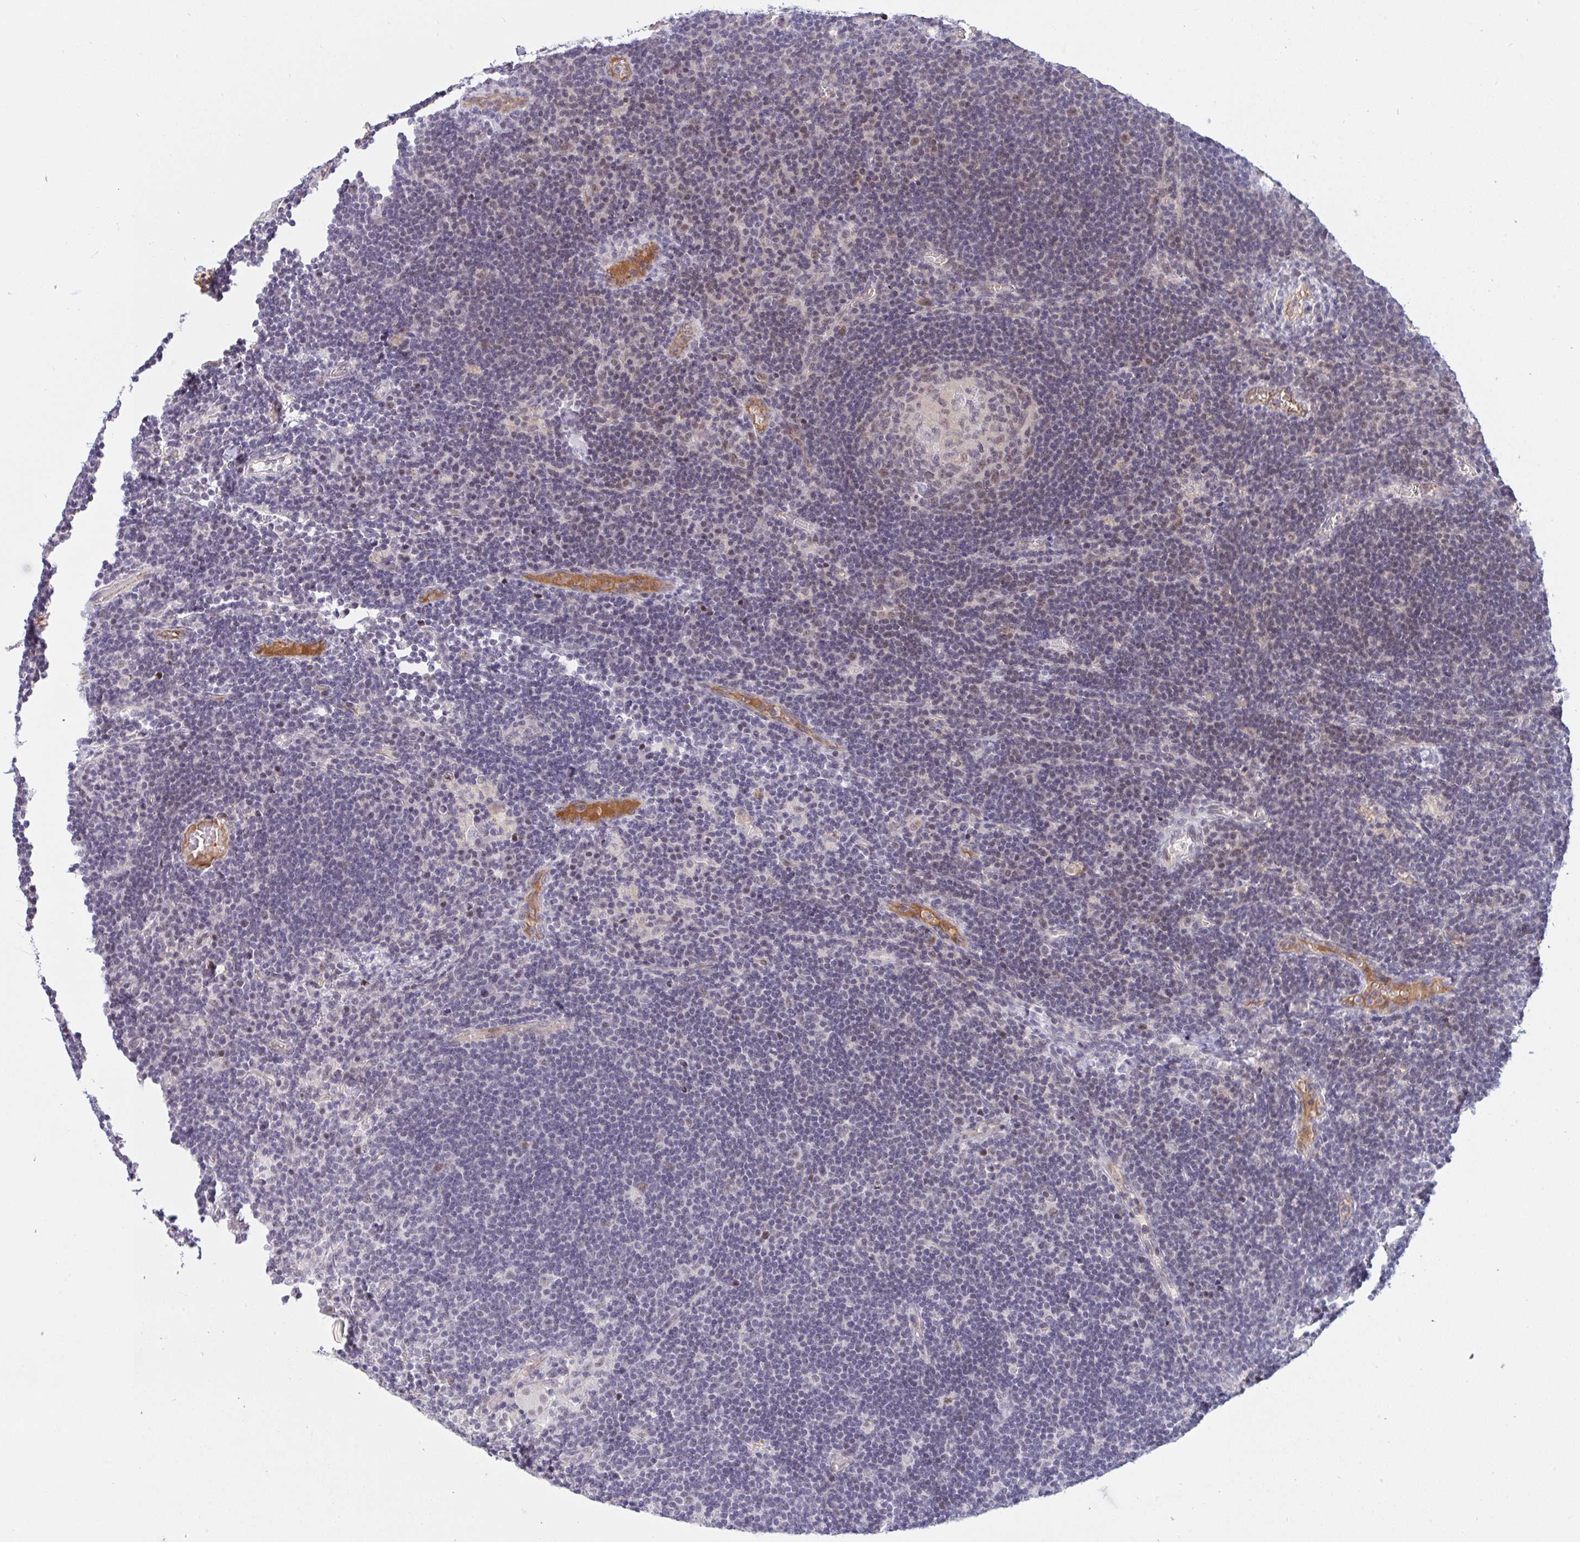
{"staining": {"intensity": "weak", "quantity": "<25%", "location": "nuclear"}, "tissue": "lymph node", "cell_type": "Germinal center cells", "image_type": "normal", "snomed": [{"axis": "morphology", "description": "Normal tissue, NOS"}, {"axis": "topography", "description": "Lymph node"}], "caption": "Immunohistochemistry (IHC) of benign lymph node displays no positivity in germinal center cells.", "gene": "DSCAML1", "patient": {"sex": "male", "age": 67}}